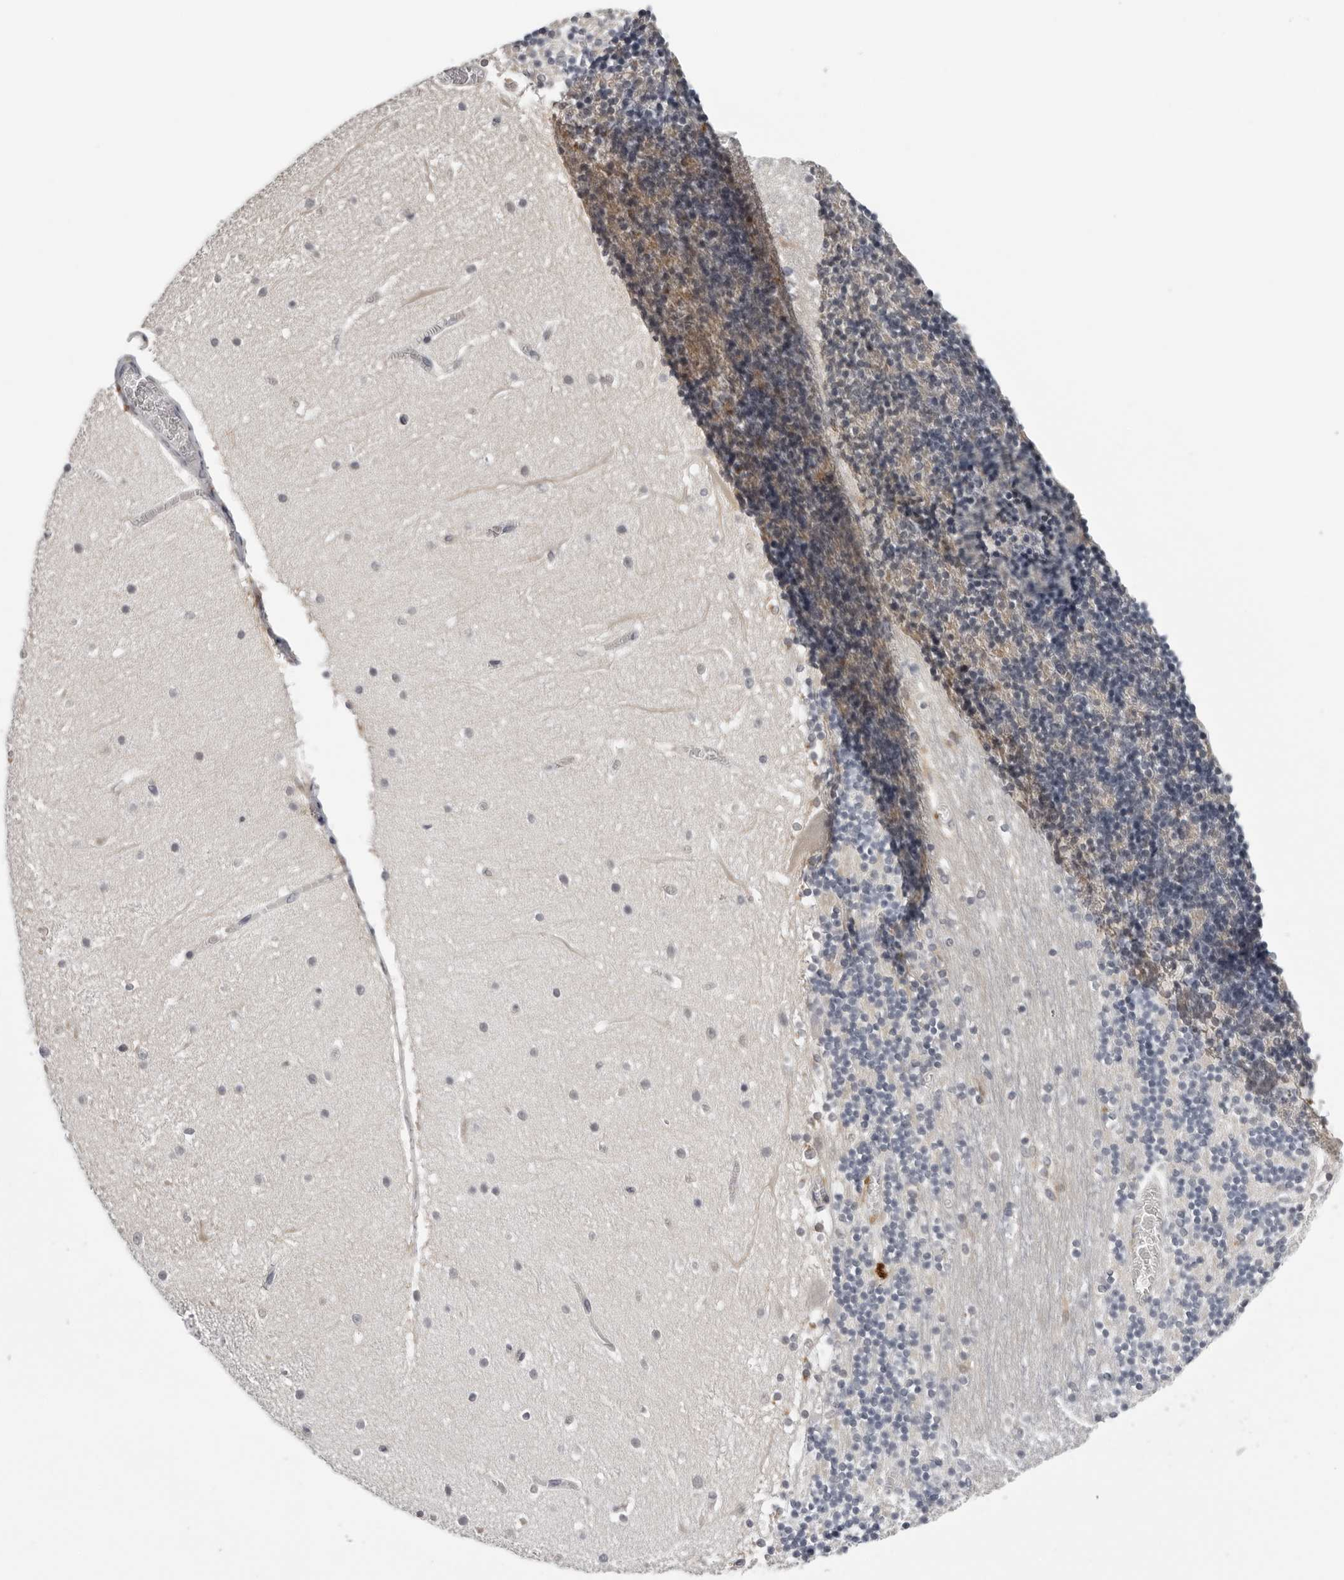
{"staining": {"intensity": "negative", "quantity": "none", "location": "none"}, "tissue": "cerebellum", "cell_type": "Cells in granular layer", "image_type": "normal", "snomed": [{"axis": "morphology", "description": "Normal tissue, NOS"}, {"axis": "topography", "description": "Cerebellum"}], "caption": "There is no significant expression in cells in granular layer of cerebellum. Nuclei are stained in blue.", "gene": "CPT2", "patient": {"sex": "female", "age": 28}}